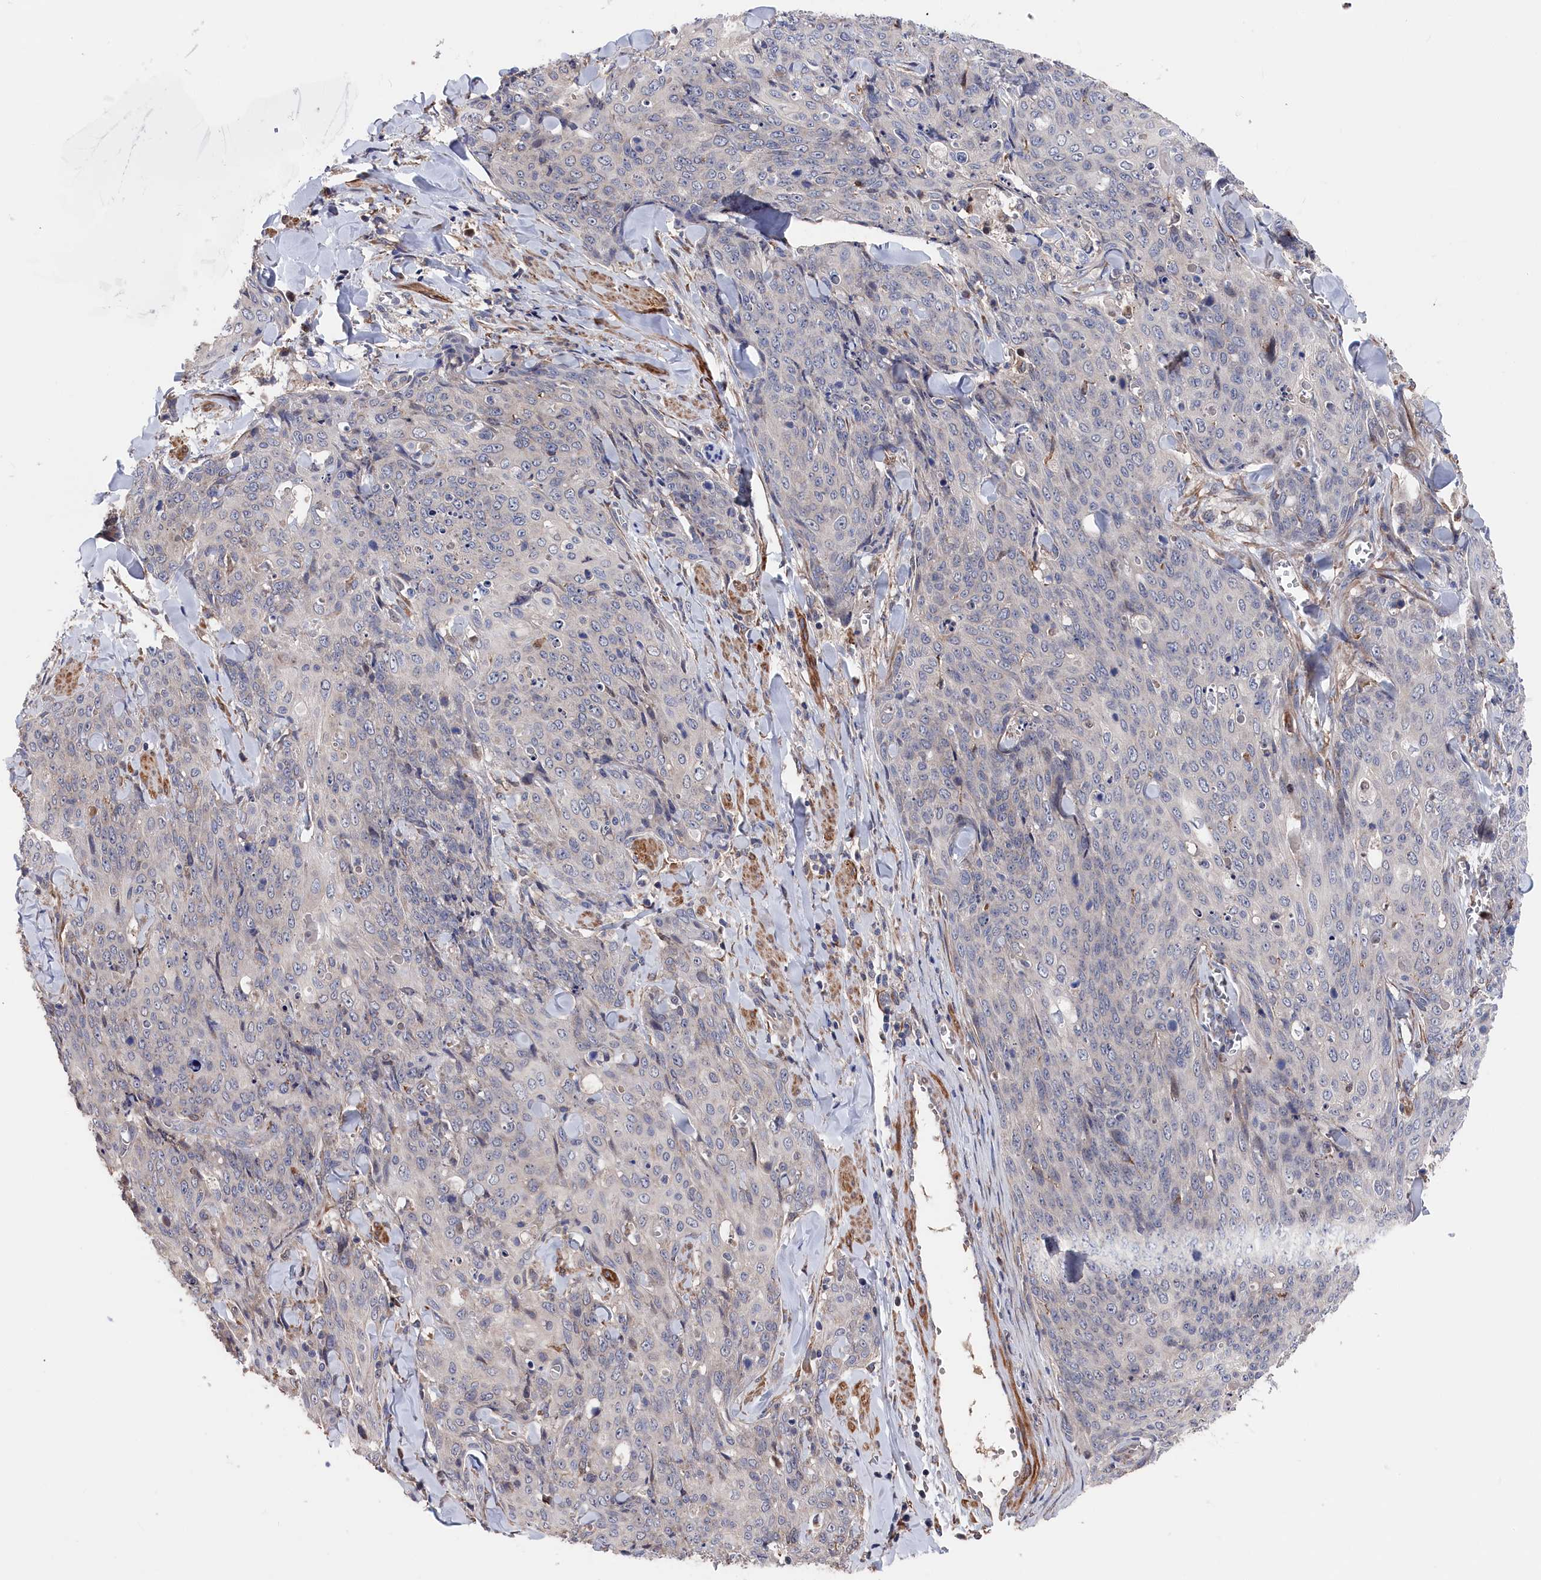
{"staining": {"intensity": "negative", "quantity": "none", "location": "none"}, "tissue": "skin cancer", "cell_type": "Tumor cells", "image_type": "cancer", "snomed": [{"axis": "morphology", "description": "Squamous cell carcinoma, NOS"}, {"axis": "topography", "description": "Skin"}, {"axis": "topography", "description": "Vulva"}], "caption": "This is a image of IHC staining of skin cancer (squamous cell carcinoma), which shows no expression in tumor cells.", "gene": "CYB5D2", "patient": {"sex": "female", "age": 85}}